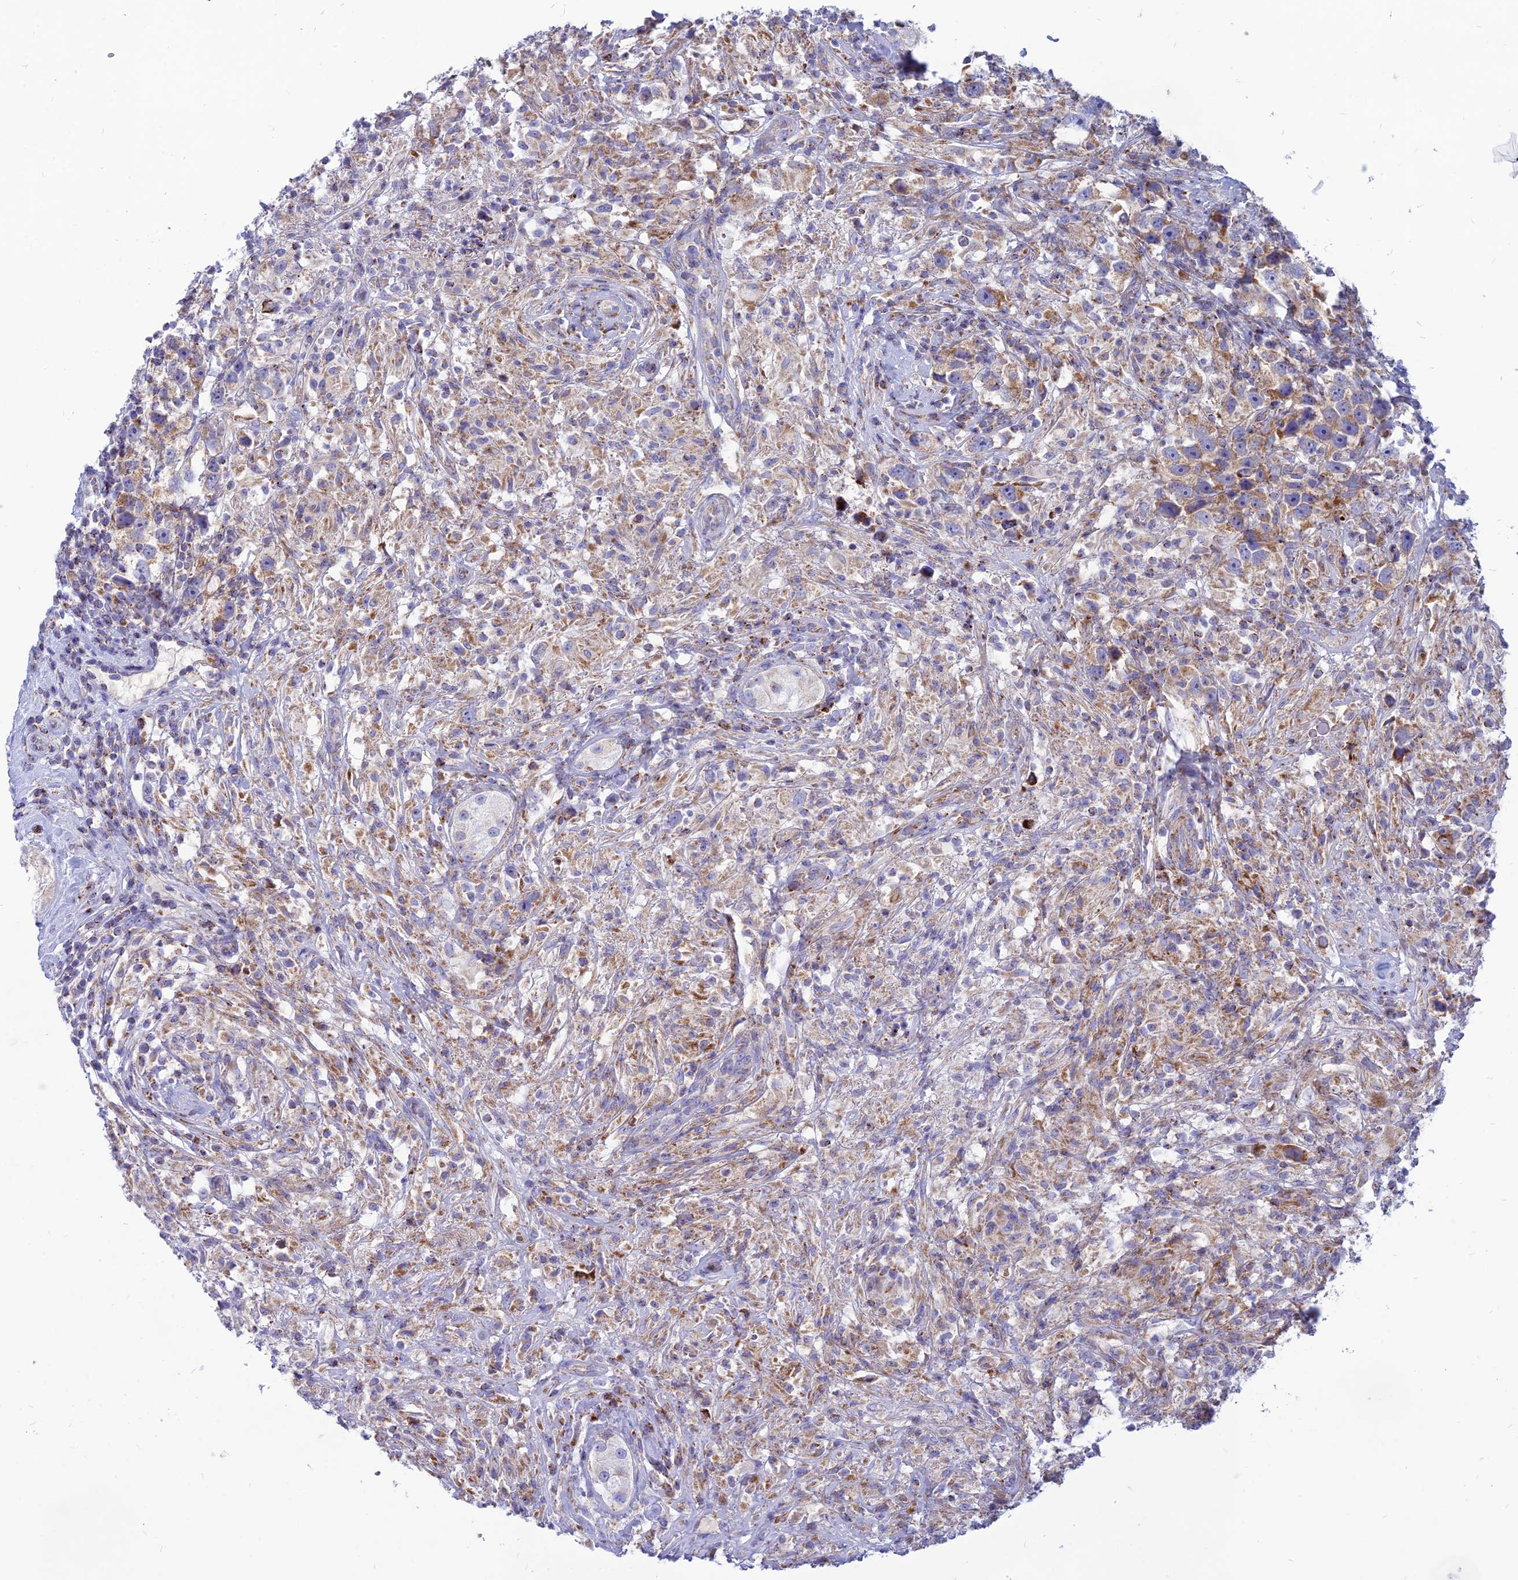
{"staining": {"intensity": "weak", "quantity": "25%-75%", "location": "cytoplasmic/membranous"}, "tissue": "testis cancer", "cell_type": "Tumor cells", "image_type": "cancer", "snomed": [{"axis": "morphology", "description": "Seminoma, NOS"}, {"axis": "topography", "description": "Testis"}], "caption": "Immunohistochemical staining of testis seminoma demonstrates low levels of weak cytoplasmic/membranous expression in approximately 25%-75% of tumor cells.", "gene": "PACC1", "patient": {"sex": "male", "age": 49}}